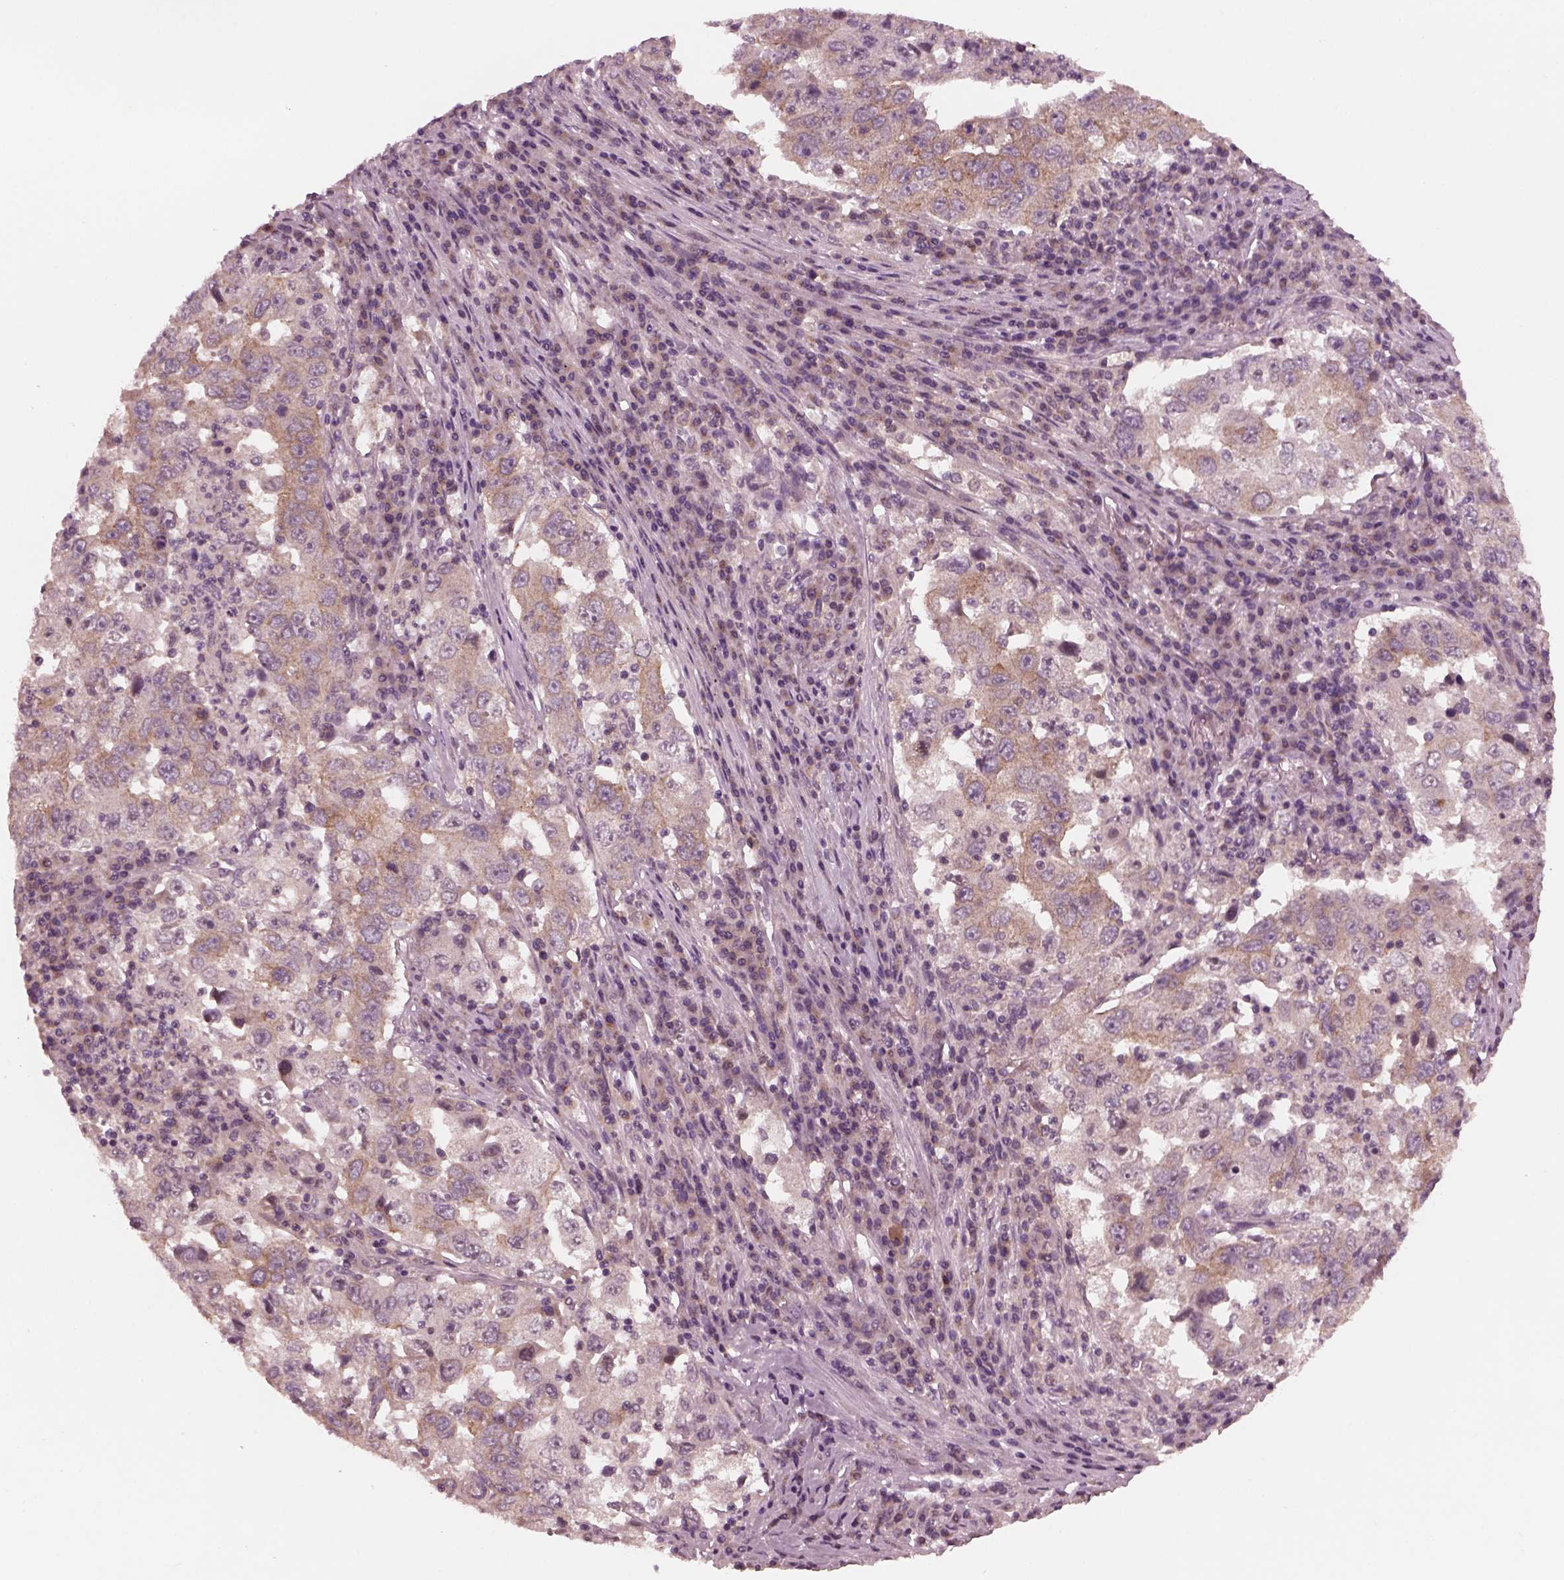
{"staining": {"intensity": "moderate", "quantity": "25%-75%", "location": "cytoplasmic/membranous"}, "tissue": "lung cancer", "cell_type": "Tumor cells", "image_type": "cancer", "snomed": [{"axis": "morphology", "description": "Adenocarcinoma, NOS"}, {"axis": "topography", "description": "Lung"}], "caption": "Immunohistochemistry (DAB (3,3'-diaminobenzidine)) staining of human adenocarcinoma (lung) exhibits moderate cytoplasmic/membranous protein staining in approximately 25%-75% of tumor cells. (DAB = brown stain, brightfield microscopy at high magnification).", "gene": "TUBG1", "patient": {"sex": "male", "age": 73}}